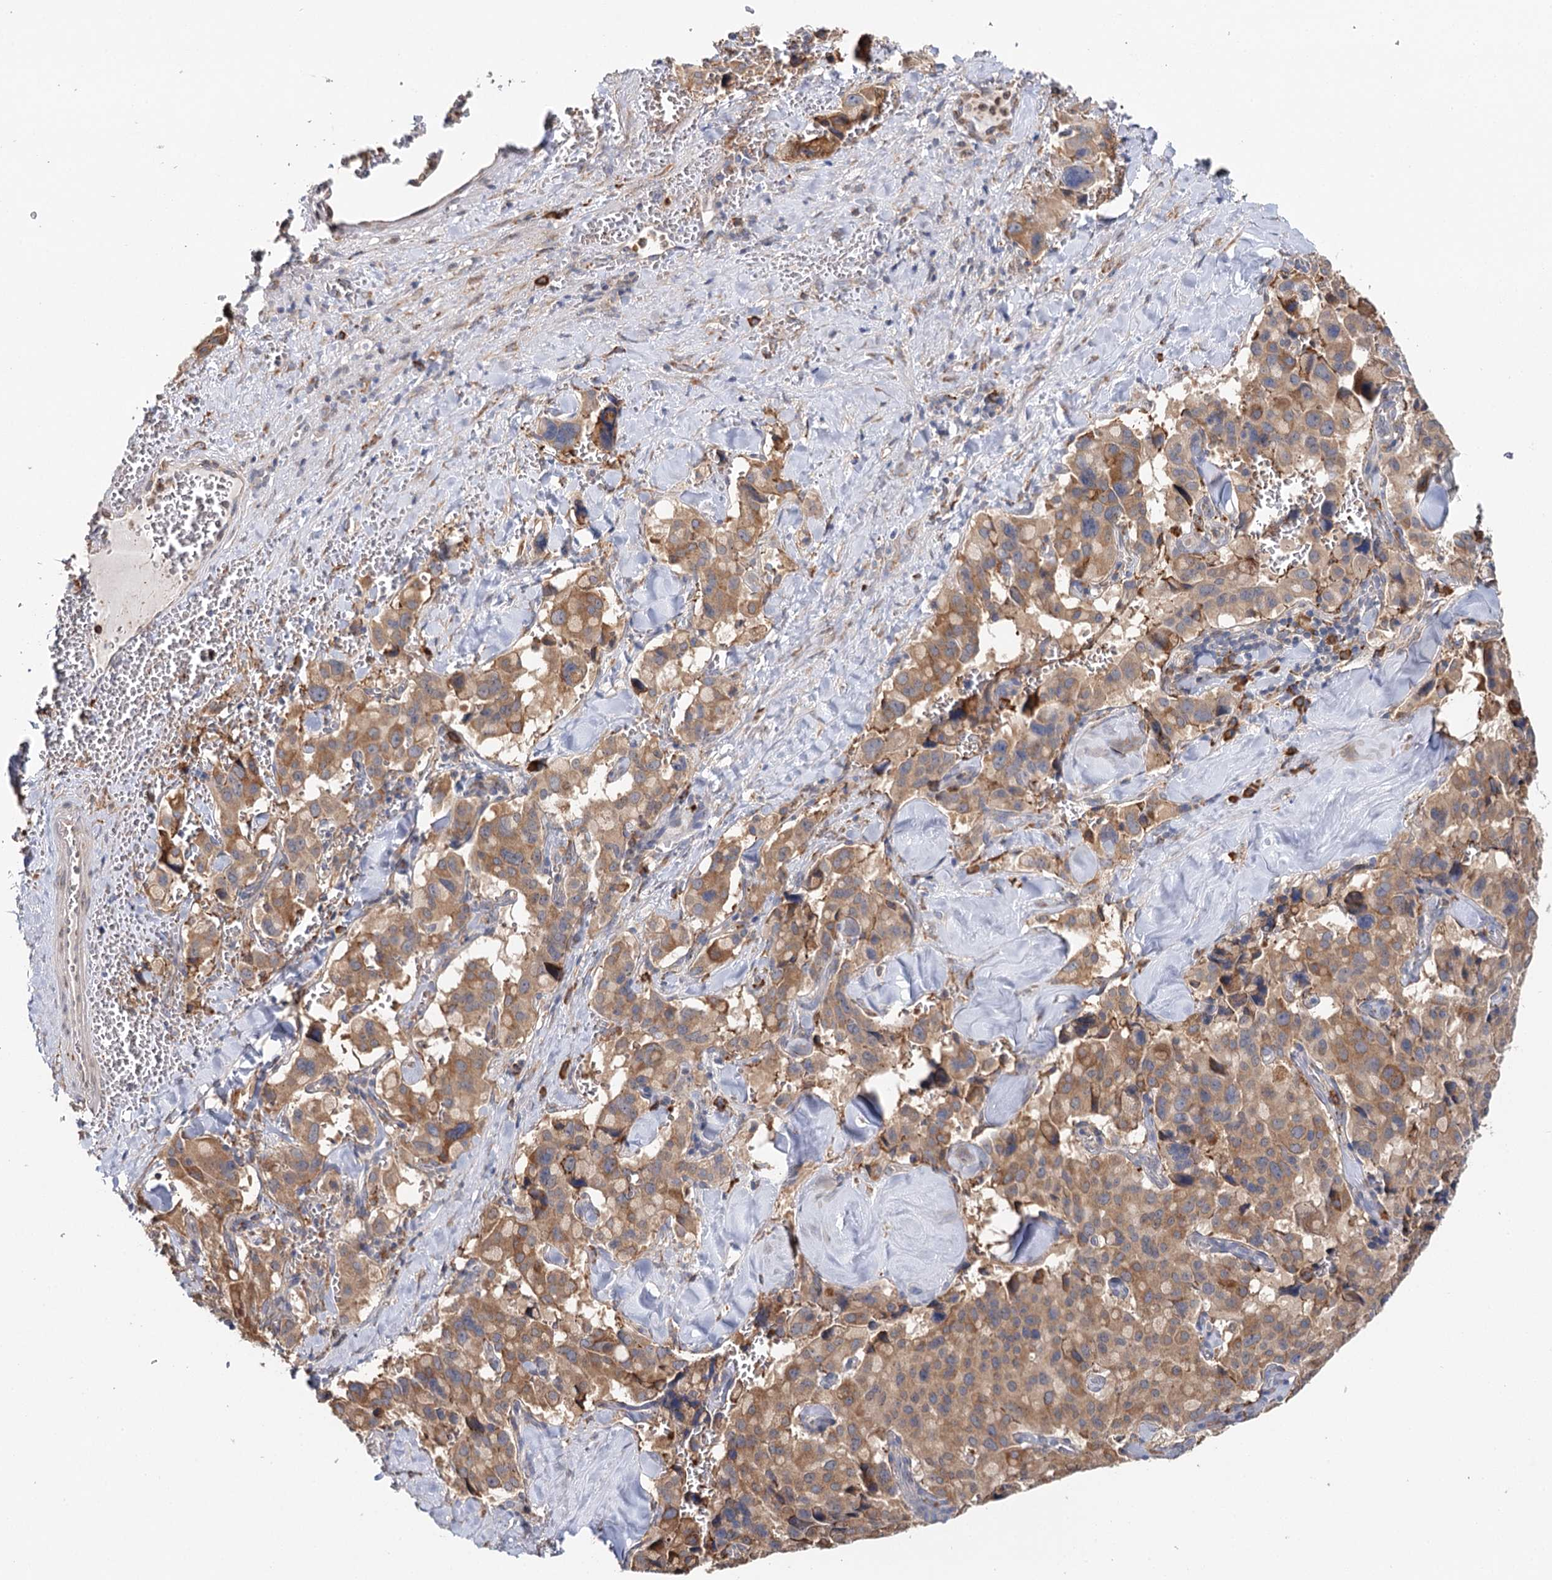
{"staining": {"intensity": "moderate", "quantity": ">75%", "location": "cytoplasmic/membranous"}, "tissue": "pancreatic cancer", "cell_type": "Tumor cells", "image_type": "cancer", "snomed": [{"axis": "morphology", "description": "Adenocarcinoma, NOS"}, {"axis": "topography", "description": "Pancreas"}], "caption": "Protein positivity by immunohistochemistry demonstrates moderate cytoplasmic/membranous expression in about >75% of tumor cells in pancreatic cancer (adenocarcinoma). The staining was performed using DAB, with brown indicating positive protein expression. Nuclei are stained blue with hematoxylin.", "gene": "VEGFA", "patient": {"sex": "male", "age": 65}}